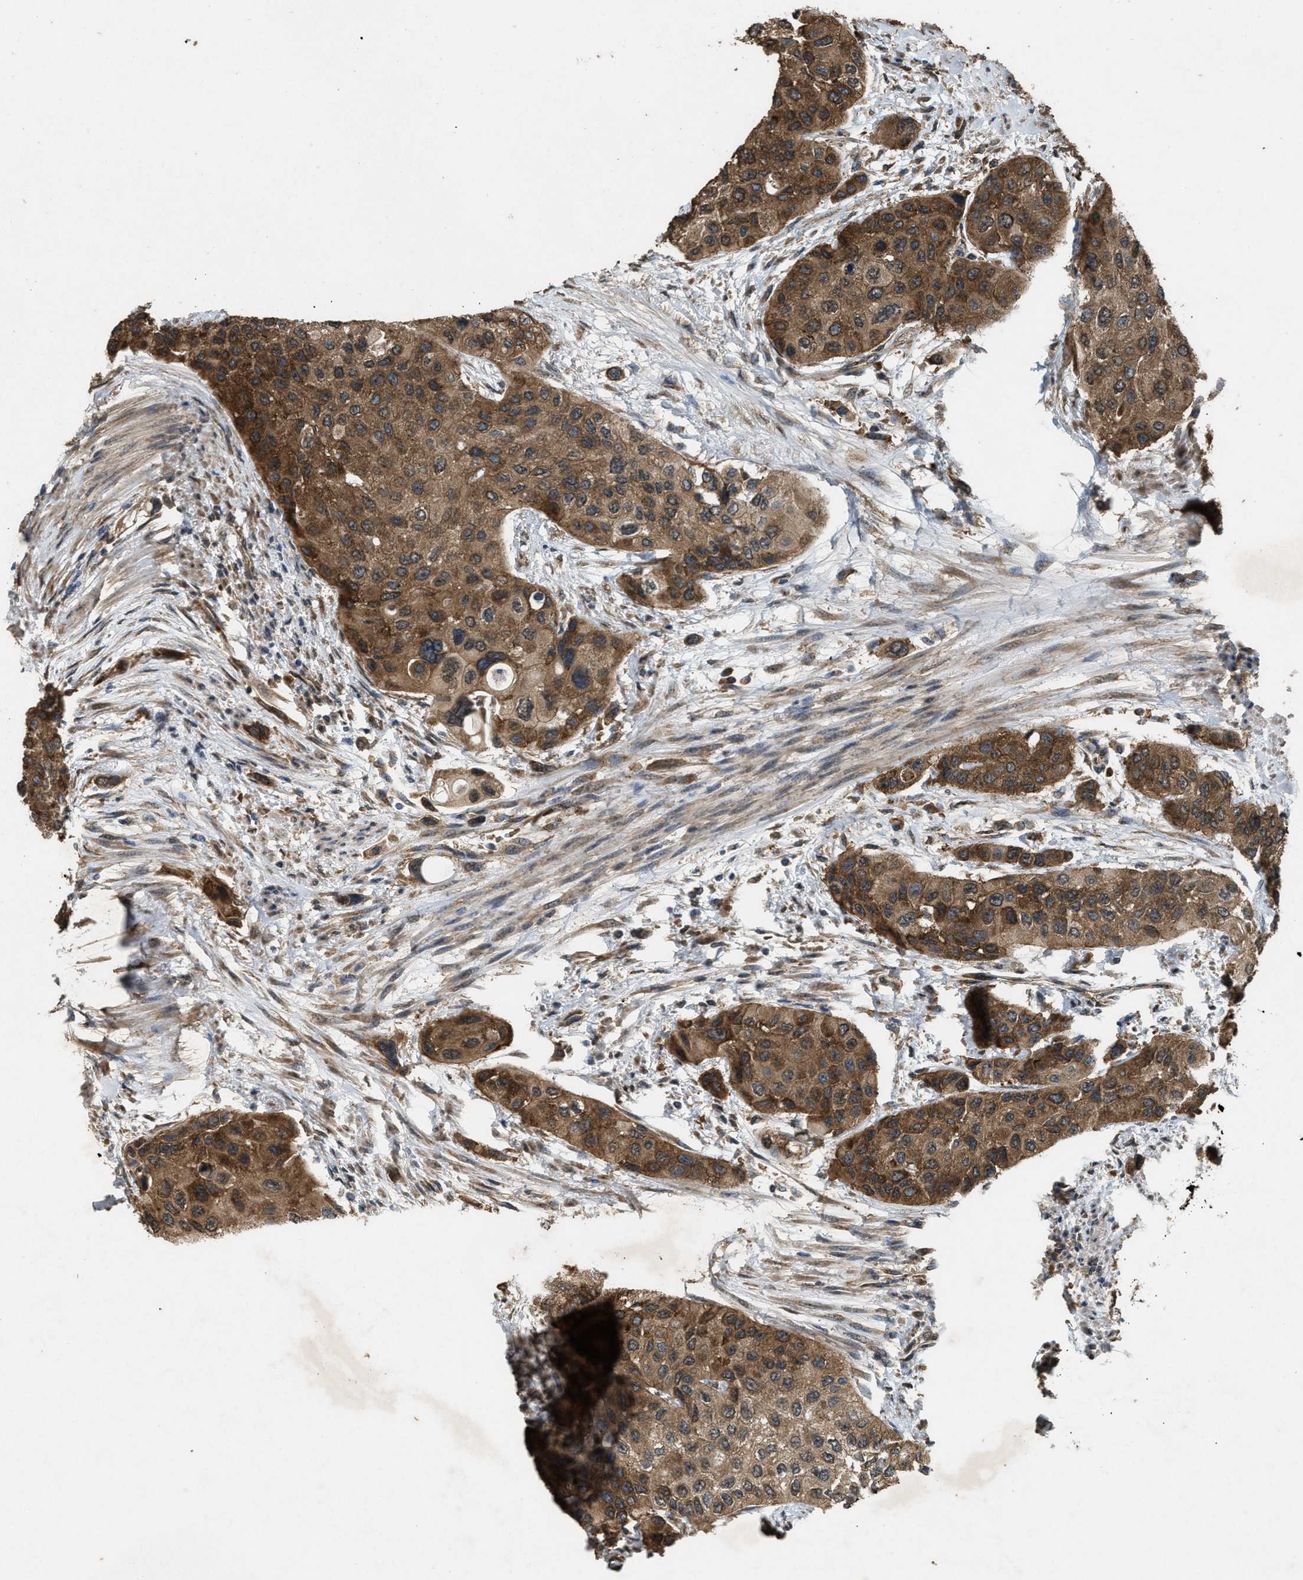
{"staining": {"intensity": "moderate", "quantity": ">75%", "location": "cytoplasmic/membranous"}, "tissue": "urothelial cancer", "cell_type": "Tumor cells", "image_type": "cancer", "snomed": [{"axis": "morphology", "description": "Urothelial carcinoma, High grade"}, {"axis": "topography", "description": "Urinary bladder"}], "caption": "Urothelial carcinoma (high-grade) stained for a protein (brown) exhibits moderate cytoplasmic/membranous positive staining in approximately >75% of tumor cells.", "gene": "ARHGEF5", "patient": {"sex": "female", "age": 56}}